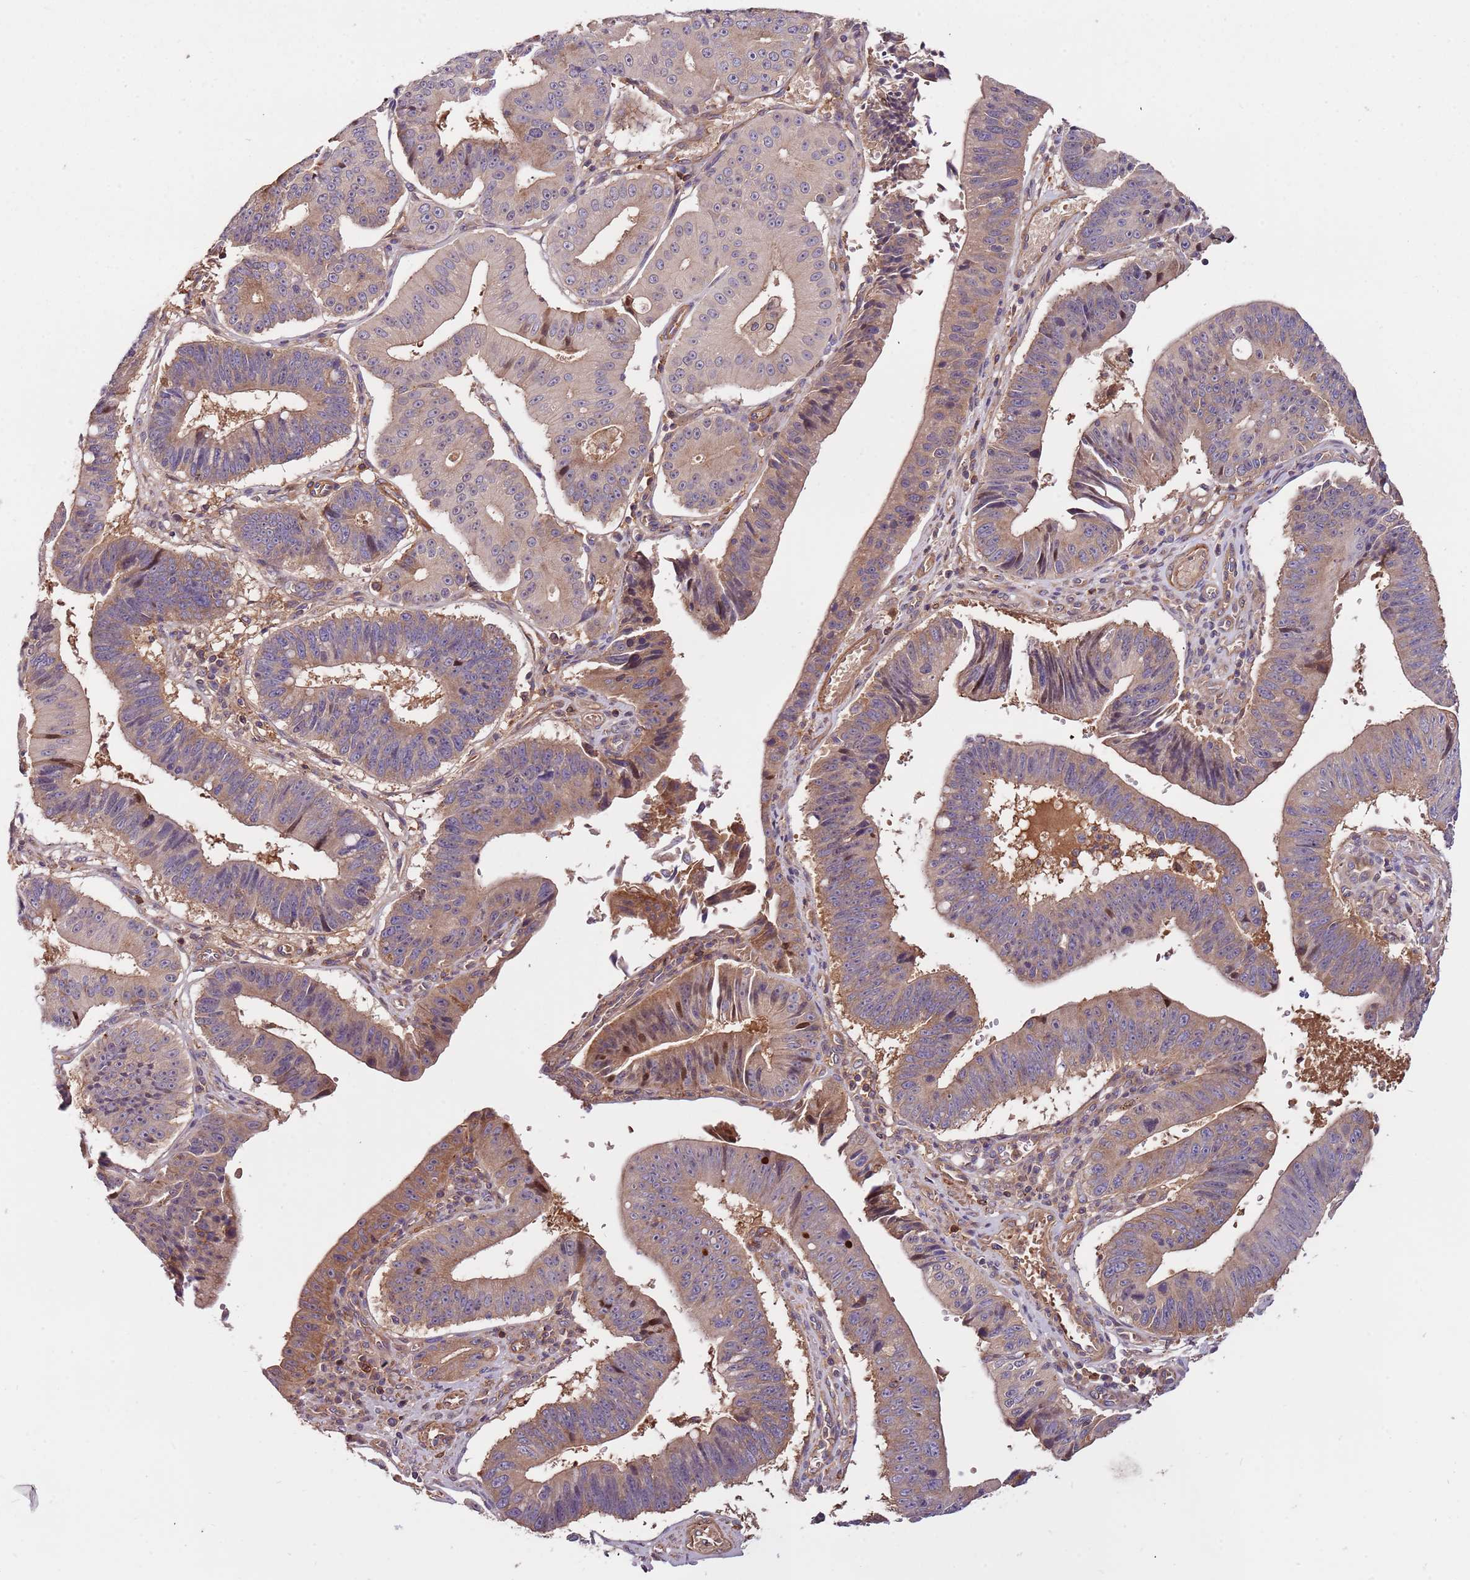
{"staining": {"intensity": "moderate", "quantity": "25%-75%", "location": "cytoplasmic/membranous,nuclear"}, "tissue": "stomach cancer", "cell_type": "Tumor cells", "image_type": "cancer", "snomed": [{"axis": "morphology", "description": "Adenocarcinoma, NOS"}, {"axis": "topography", "description": "Stomach"}], "caption": "Stomach adenocarcinoma was stained to show a protein in brown. There is medium levels of moderate cytoplasmic/membranous and nuclear expression in approximately 25%-75% of tumor cells.", "gene": "DENR", "patient": {"sex": "male", "age": 59}}